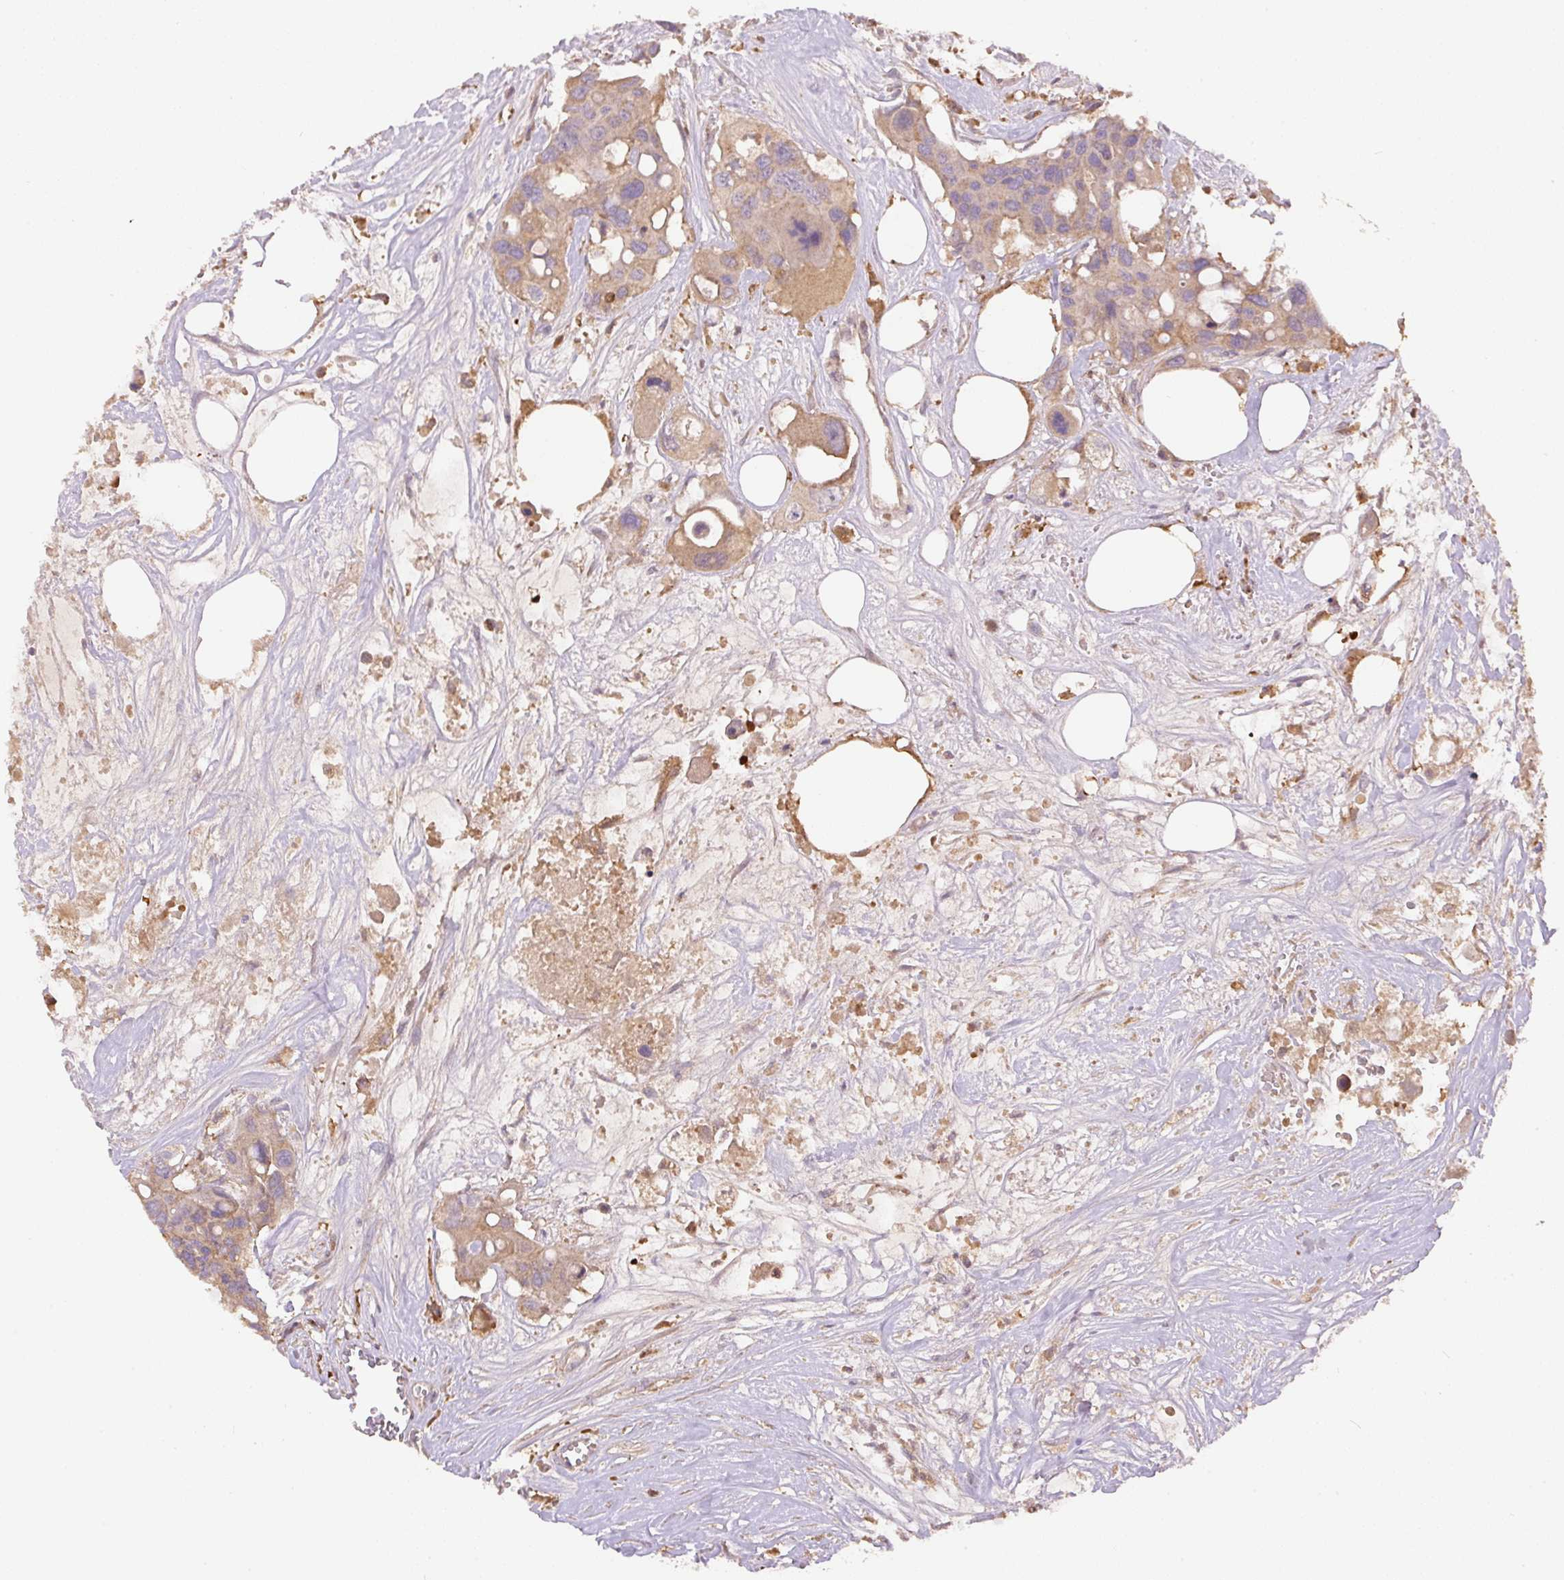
{"staining": {"intensity": "weak", "quantity": ">75%", "location": "cytoplasmic/membranous"}, "tissue": "colorectal cancer", "cell_type": "Tumor cells", "image_type": "cancer", "snomed": [{"axis": "morphology", "description": "Adenocarcinoma, NOS"}, {"axis": "topography", "description": "Colon"}], "caption": "Immunohistochemistry (IHC) photomicrograph of human colorectal cancer stained for a protein (brown), which demonstrates low levels of weak cytoplasmic/membranous expression in about >75% of tumor cells.", "gene": "DAPK1", "patient": {"sex": "male", "age": 77}}